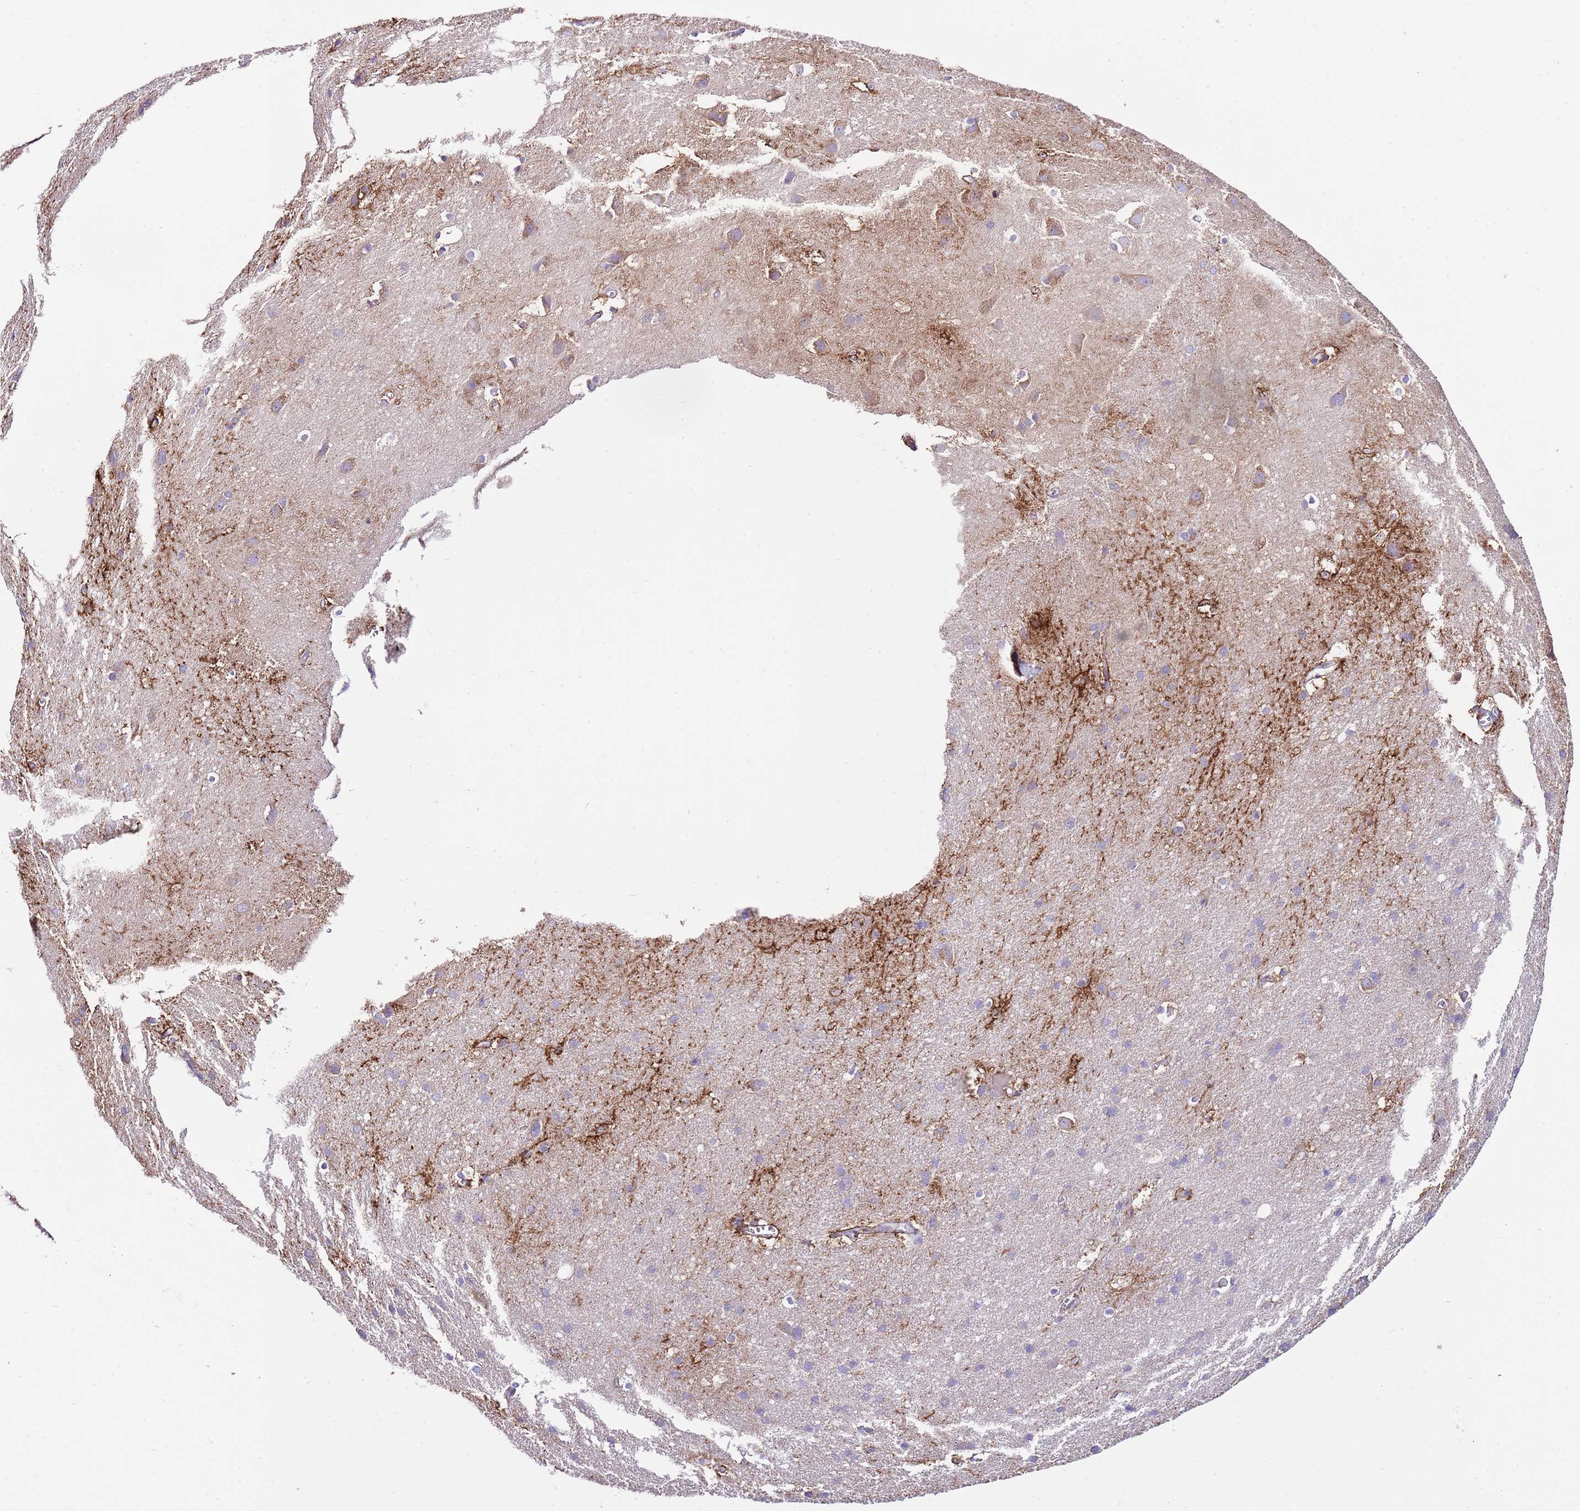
{"staining": {"intensity": "moderate", "quantity": ">75%", "location": "cytoplasmic/membranous"}, "tissue": "cerebral cortex", "cell_type": "Endothelial cells", "image_type": "normal", "snomed": [{"axis": "morphology", "description": "Normal tissue, NOS"}, {"axis": "topography", "description": "Cerebral cortex"}], "caption": "Protein expression analysis of normal cerebral cortex exhibits moderate cytoplasmic/membranous staining in about >75% of endothelial cells. (Brightfield microscopy of DAB IHC at high magnification).", "gene": "RPS10", "patient": {"sex": "male", "age": 54}}